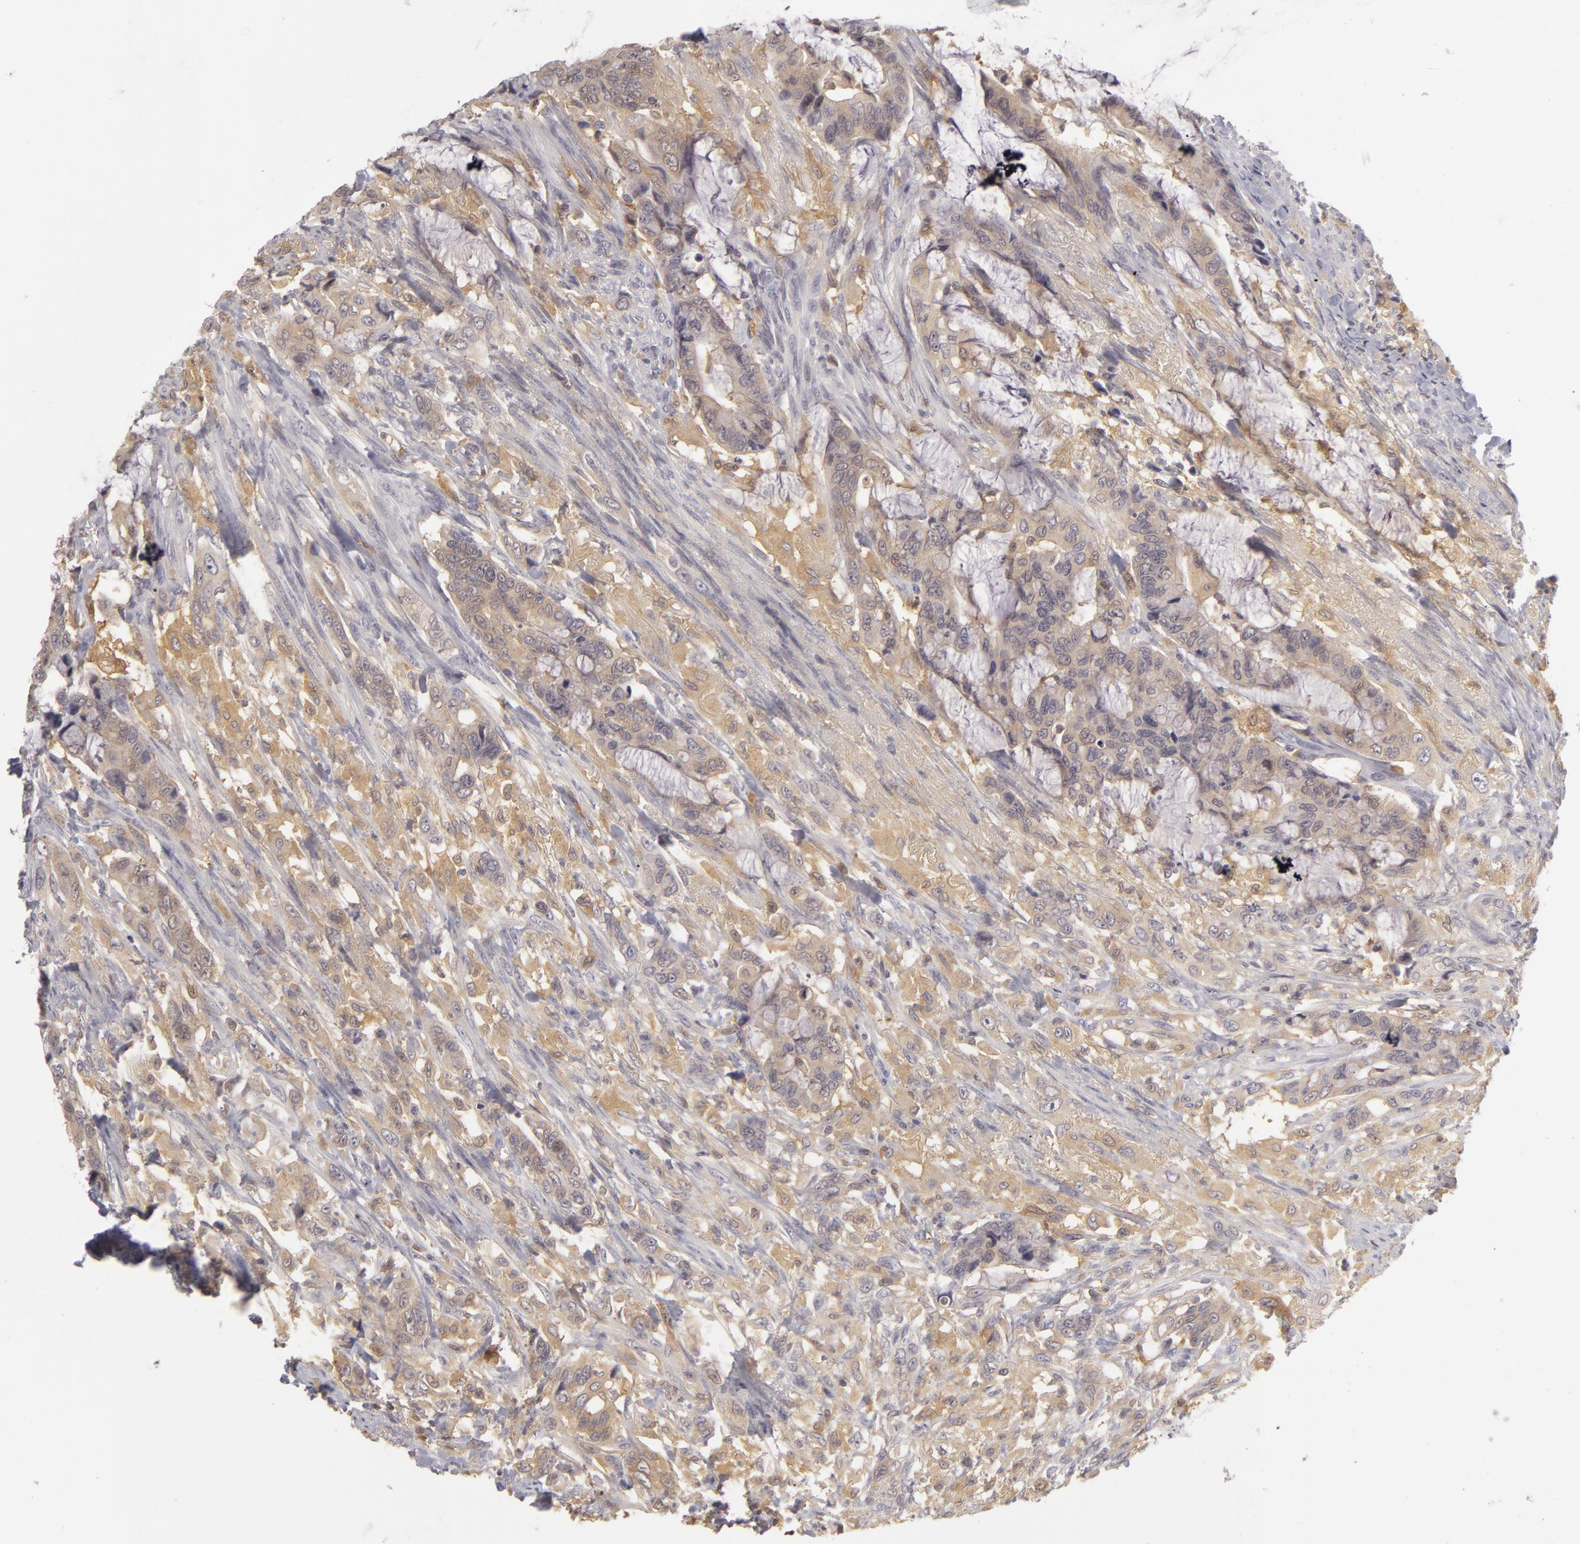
{"staining": {"intensity": "weak", "quantity": "25%-75%", "location": "cytoplasmic/membranous"}, "tissue": "colorectal cancer", "cell_type": "Tumor cells", "image_type": "cancer", "snomed": [{"axis": "morphology", "description": "Adenocarcinoma, NOS"}, {"axis": "topography", "description": "Rectum"}], "caption": "Immunohistochemical staining of human colorectal cancer reveals low levels of weak cytoplasmic/membranous protein expression in about 25%-75% of tumor cells. The staining was performed using DAB (3,3'-diaminobenzidine) to visualize the protein expression in brown, while the nuclei were stained in blue with hematoxylin (Magnification: 20x).", "gene": "GNPDA1", "patient": {"sex": "female", "age": 59}}